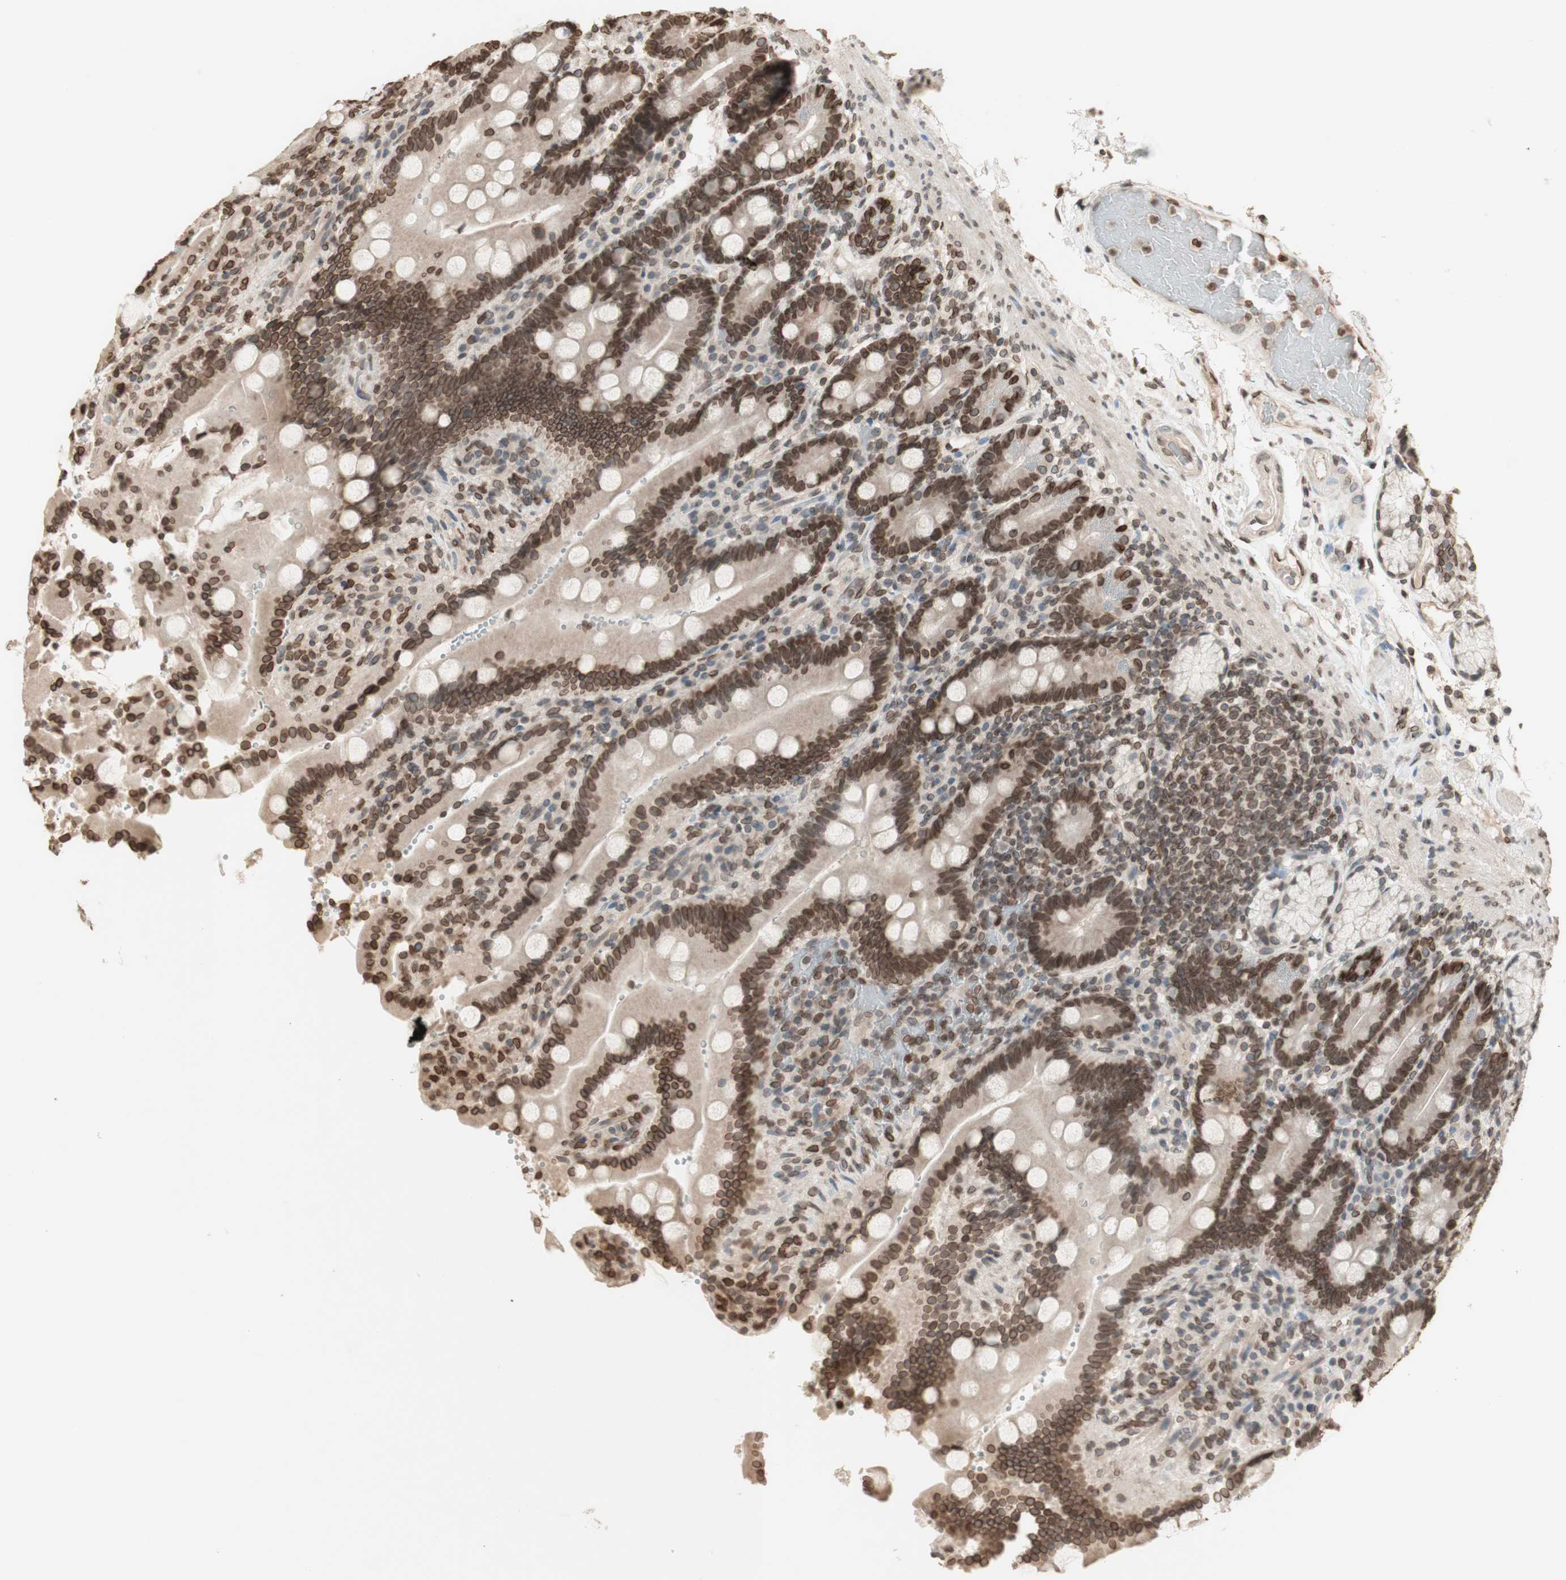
{"staining": {"intensity": "moderate", "quantity": ">75%", "location": "cytoplasmic/membranous,nuclear"}, "tissue": "duodenum", "cell_type": "Glandular cells", "image_type": "normal", "snomed": [{"axis": "morphology", "description": "Normal tissue, NOS"}, {"axis": "topography", "description": "Small intestine, NOS"}], "caption": "This micrograph reveals IHC staining of normal human duodenum, with medium moderate cytoplasmic/membranous,nuclear positivity in about >75% of glandular cells.", "gene": "TMPO", "patient": {"sex": "female", "age": 71}}